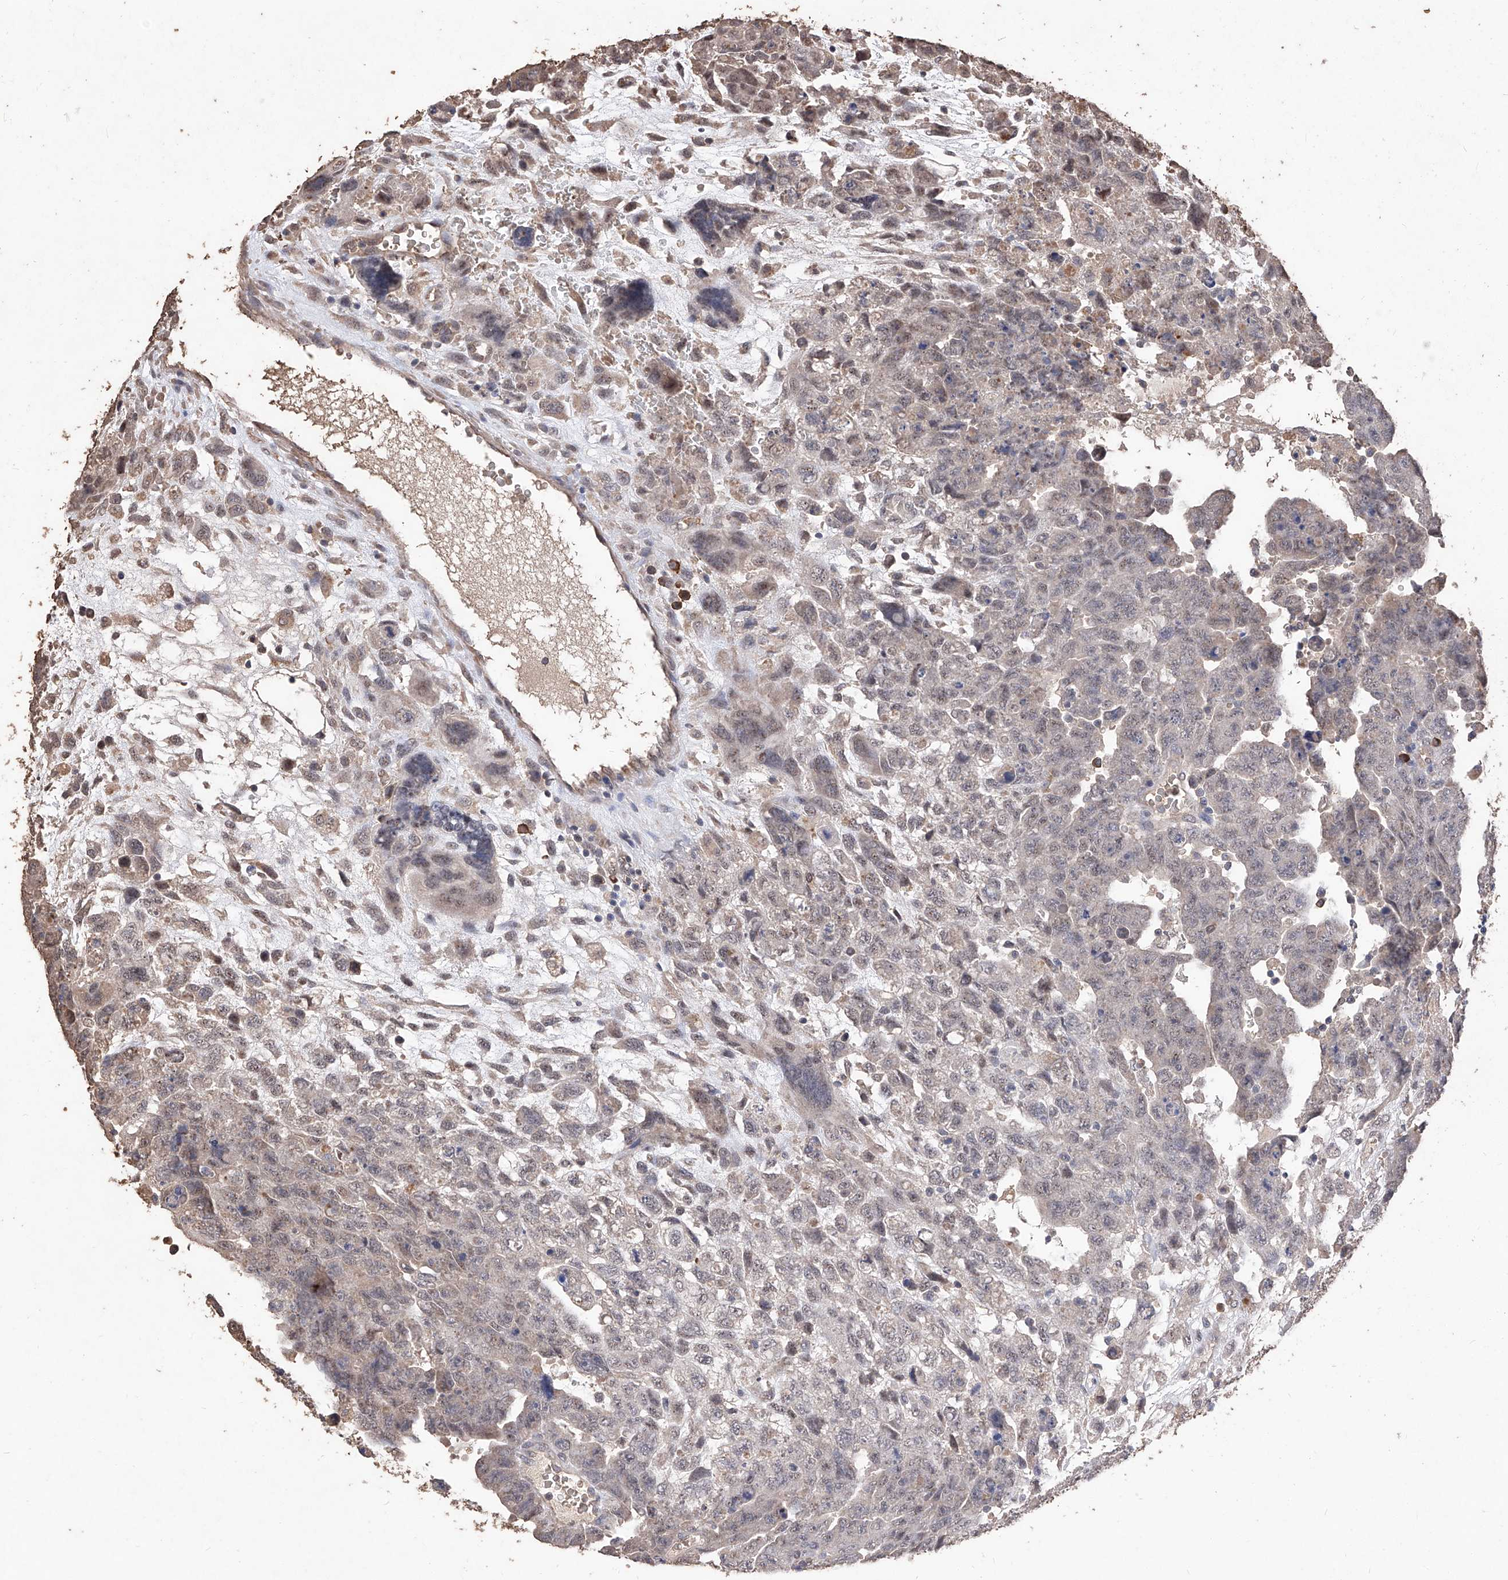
{"staining": {"intensity": "weak", "quantity": "<25%", "location": "cytoplasmic/membranous,nuclear"}, "tissue": "testis cancer", "cell_type": "Tumor cells", "image_type": "cancer", "snomed": [{"axis": "morphology", "description": "Carcinoma, Embryonal, NOS"}, {"axis": "topography", "description": "Testis"}], "caption": "This photomicrograph is of testis embryonal carcinoma stained with immunohistochemistry (IHC) to label a protein in brown with the nuclei are counter-stained blue. There is no expression in tumor cells. (DAB (3,3'-diaminobenzidine) IHC with hematoxylin counter stain).", "gene": "EML1", "patient": {"sex": "male", "age": 28}}